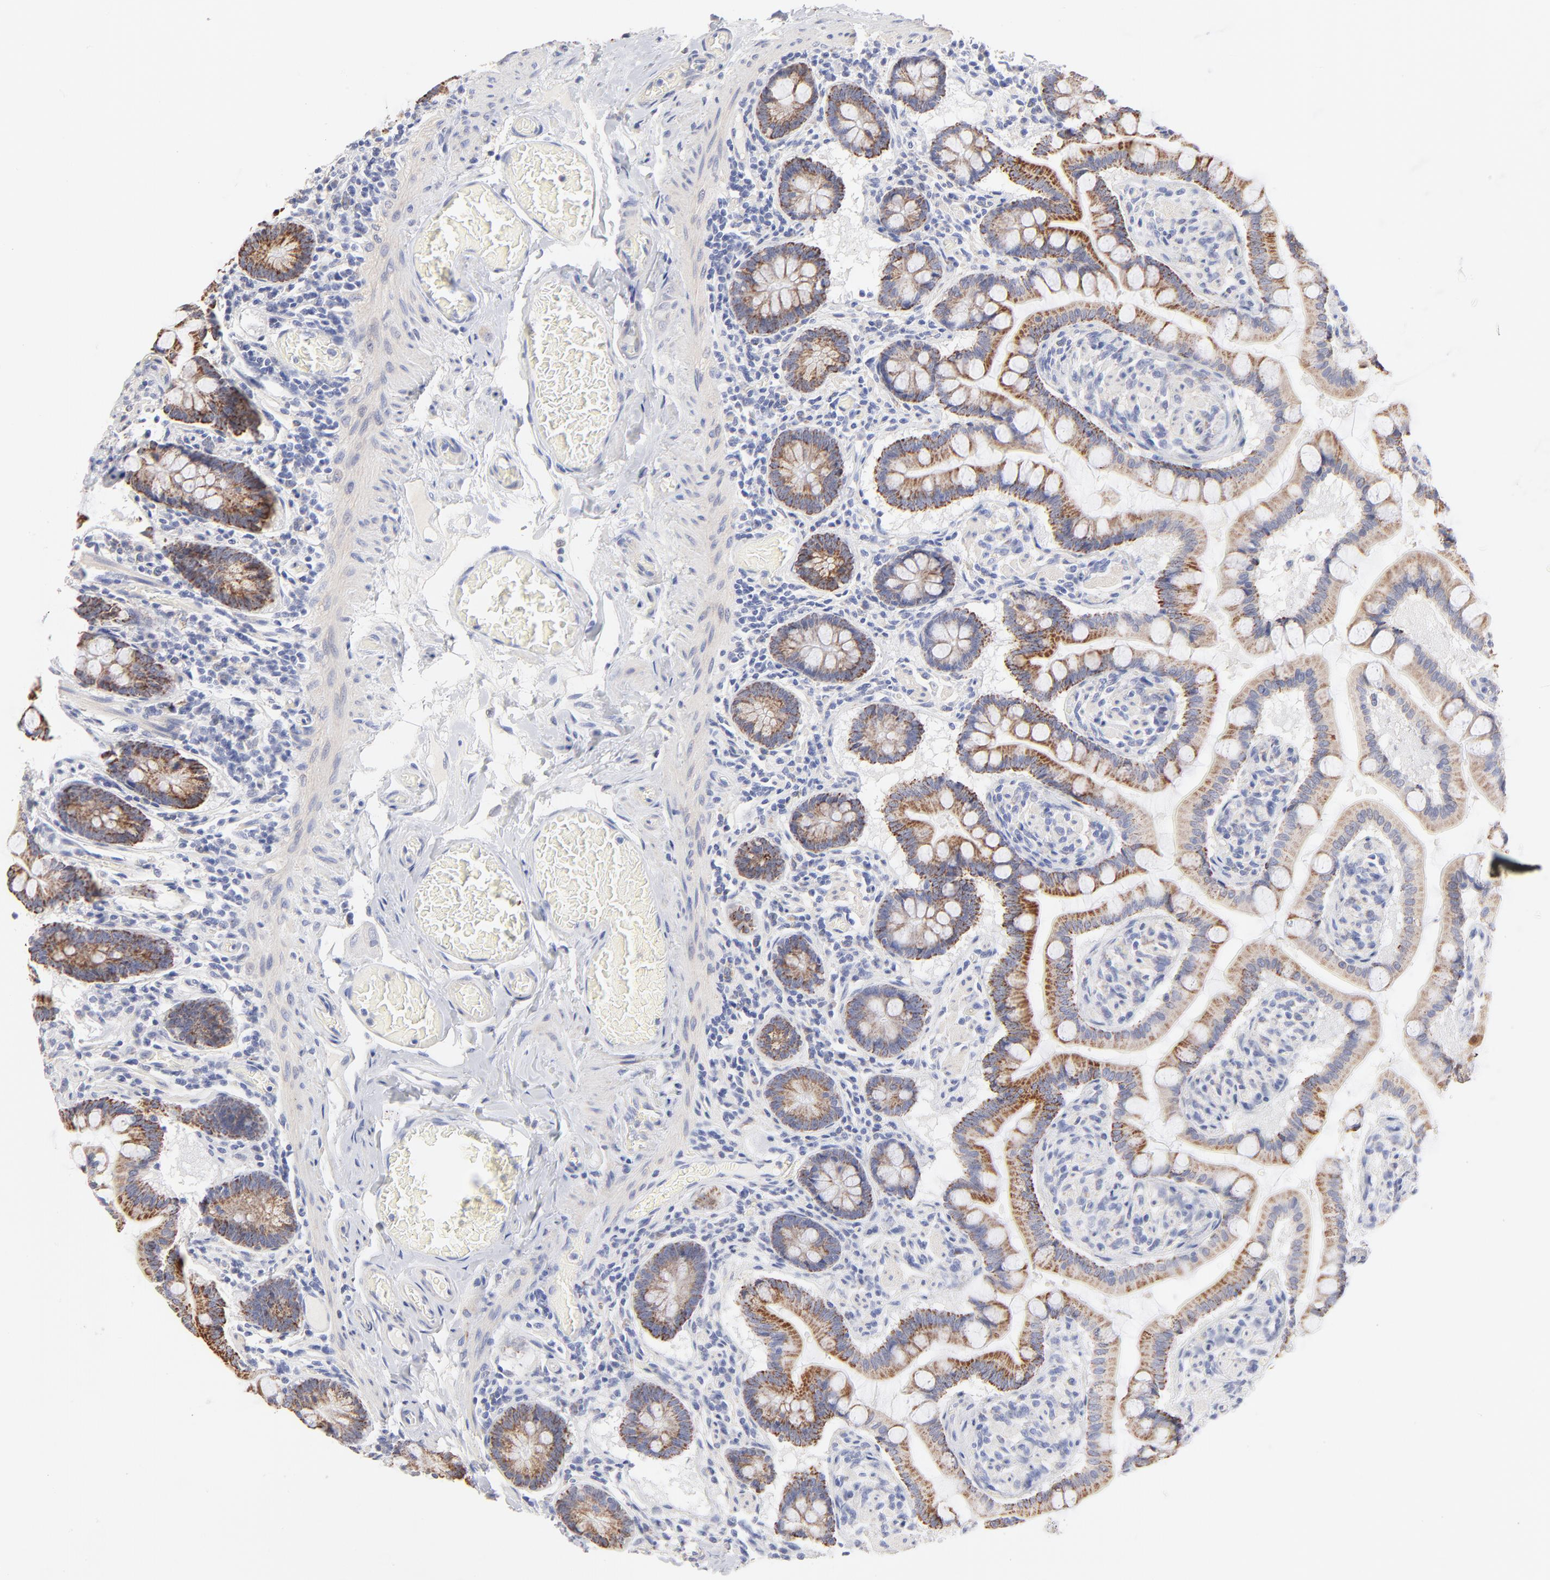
{"staining": {"intensity": "moderate", "quantity": ">75%", "location": "cytoplasmic/membranous"}, "tissue": "small intestine", "cell_type": "Glandular cells", "image_type": "normal", "snomed": [{"axis": "morphology", "description": "Normal tissue, NOS"}, {"axis": "topography", "description": "Small intestine"}], "caption": "Immunohistochemistry (DAB) staining of normal small intestine demonstrates moderate cytoplasmic/membranous protein staining in about >75% of glandular cells. The staining was performed using DAB (3,3'-diaminobenzidine) to visualize the protein expression in brown, while the nuclei were stained in blue with hematoxylin (Magnification: 20x).", "gene": "TST", "patient": {"sex": "male", "age": 41}}